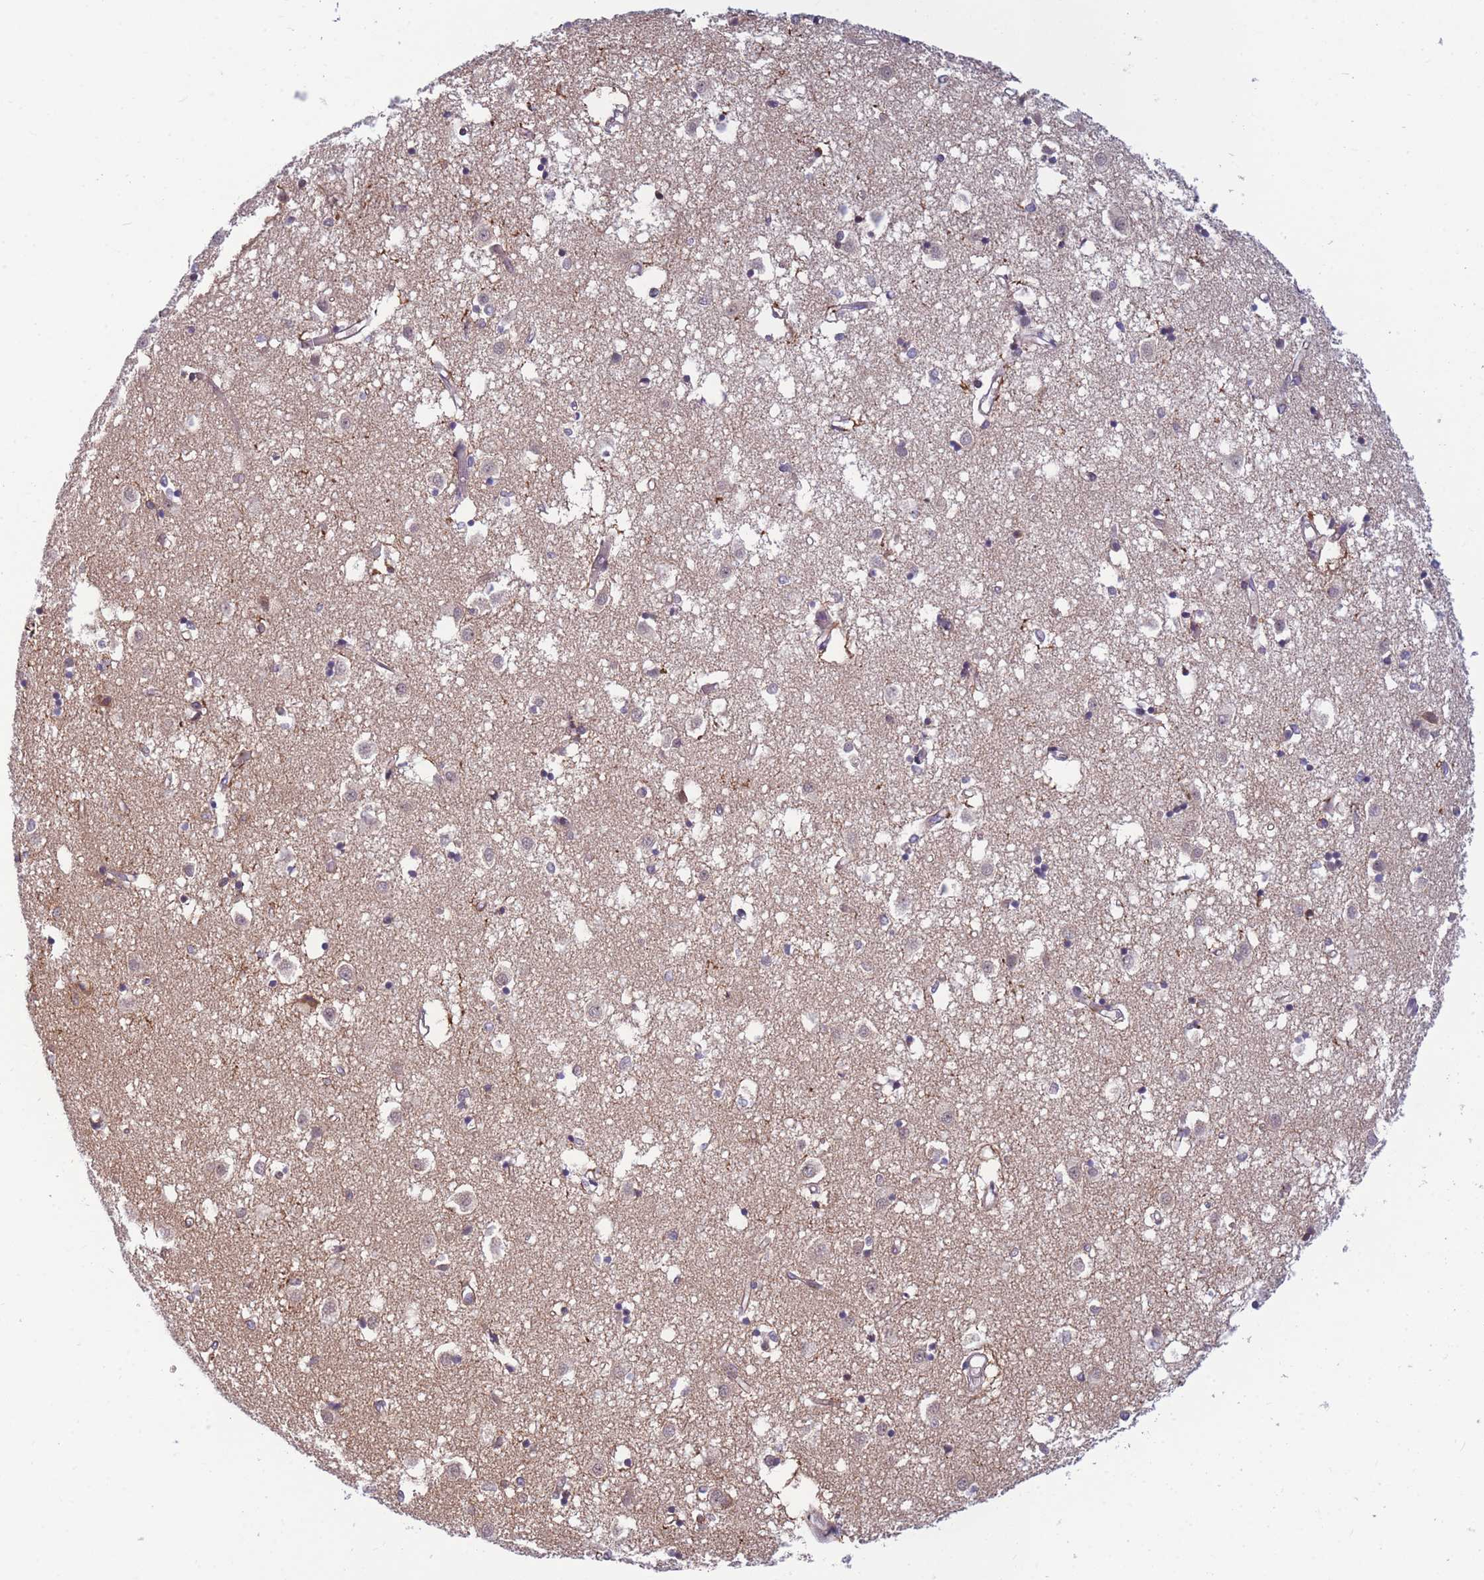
{"staining": {"intensity": "weak", "quantity": "25%-75%", "location": "cytoplasmic/membranous"}, "tissue": "caudate", "cell_type": "Glial cells", "image_type": "normal", "snomed": [{"axis": "morphology", "description": "Normal tissue, NOS"}, {"axis": "topography", "description": "Lateral ventricle wall"}], "caption": "This photomicrograph reveals immunohistochemistry staining of normal caudate, with low weak cytoplasmic/membranous positivity in about 25%-75% of glial cells.", "gene": "CRACD", "patient": {"sex": "male", "age": 70}}